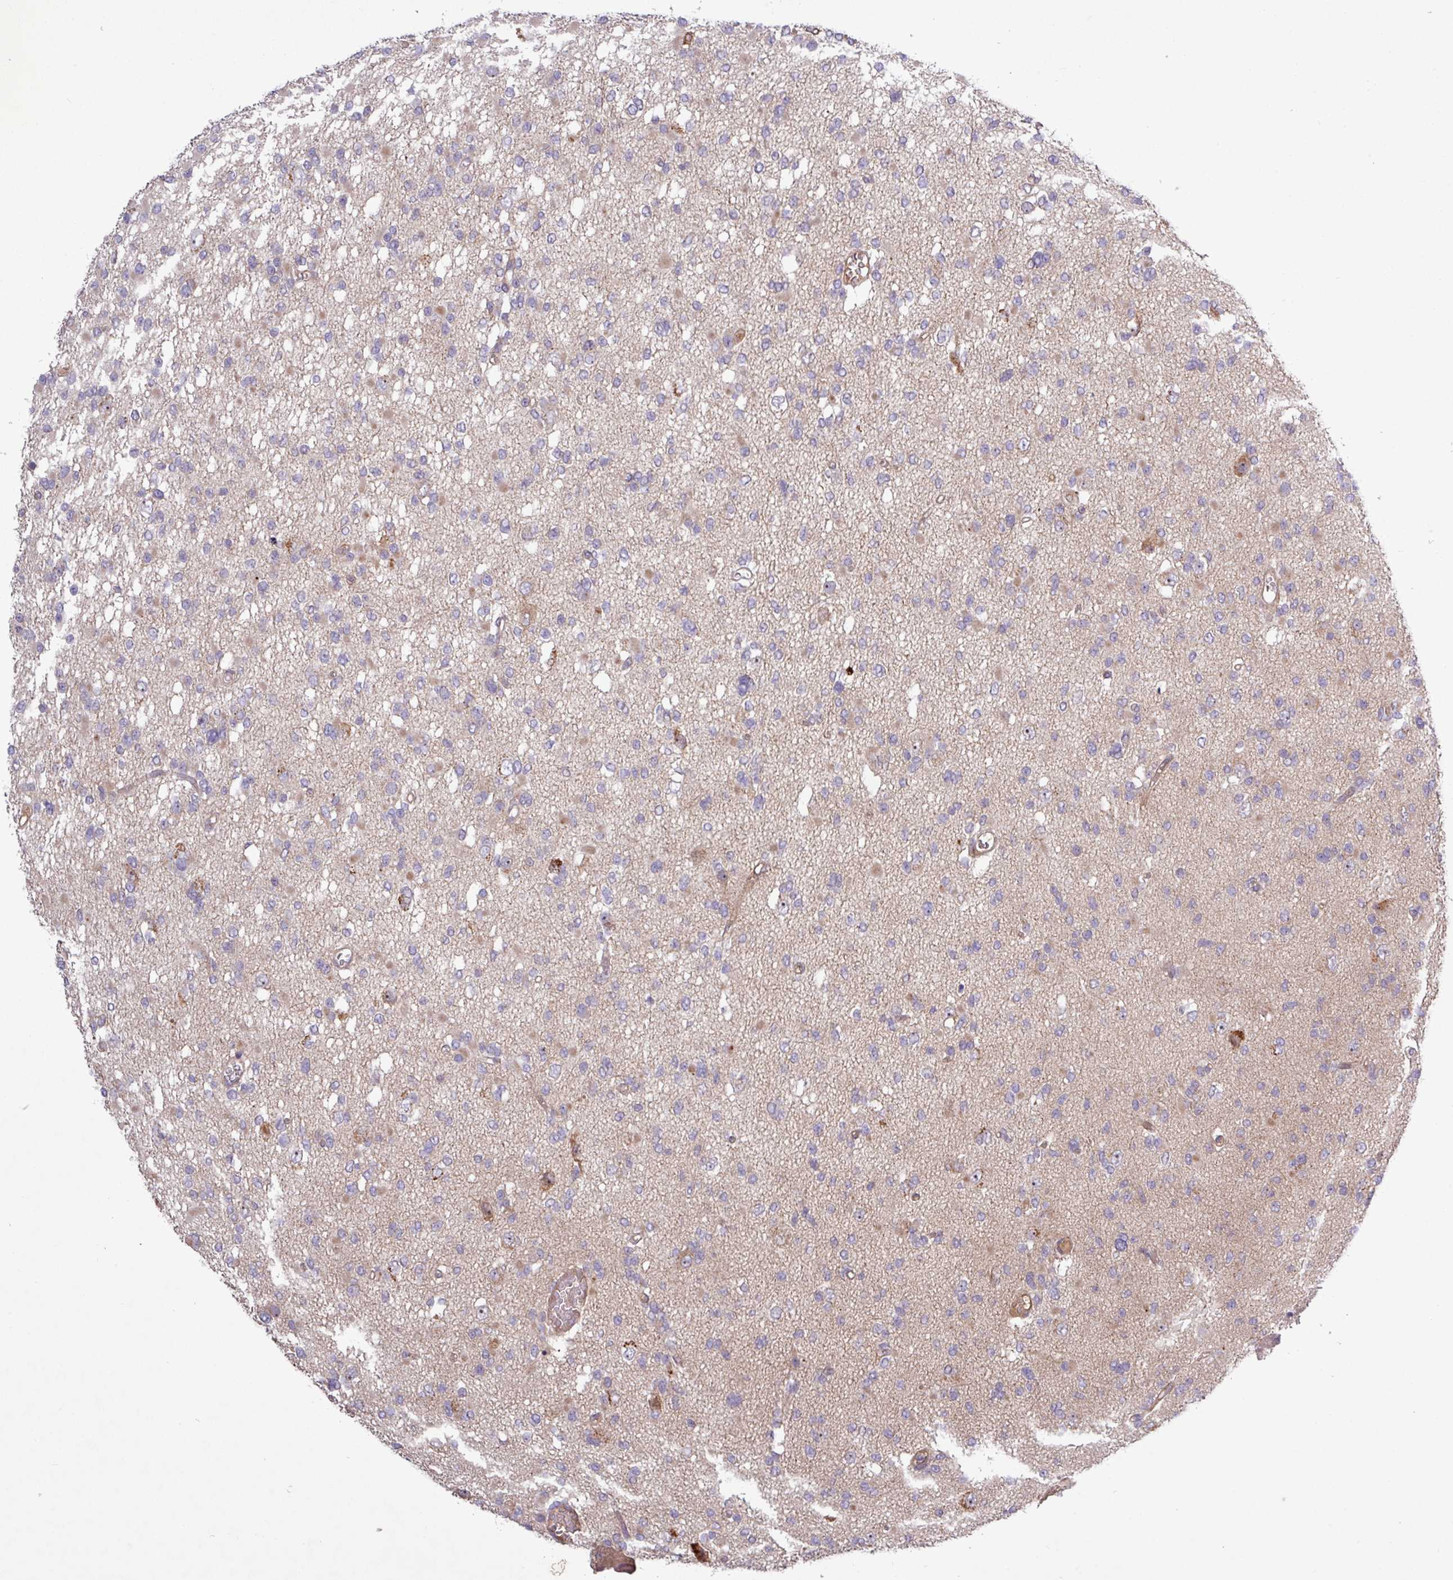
{"staining": {"intensity": "negative", "quantity": "none", "location": "none"}, "tissue": "glioma", "cell_type": "Tumor cells", "image_type": "cancer", "snomed": [{"axis": "morphology", "description": "Glioma, malignant, Low grade"}, {"axis": "topography", "description": "Brain"}], "caption": "Immunohistochemistry micrograph of neoplastic tissue: glioma stained with DAB (3,3'-diaminobenzidine) exhibits no significant protein expression in tumor cells.", "gene": "TNFSF12", "patient": {"sex": "female", "age": 22}}